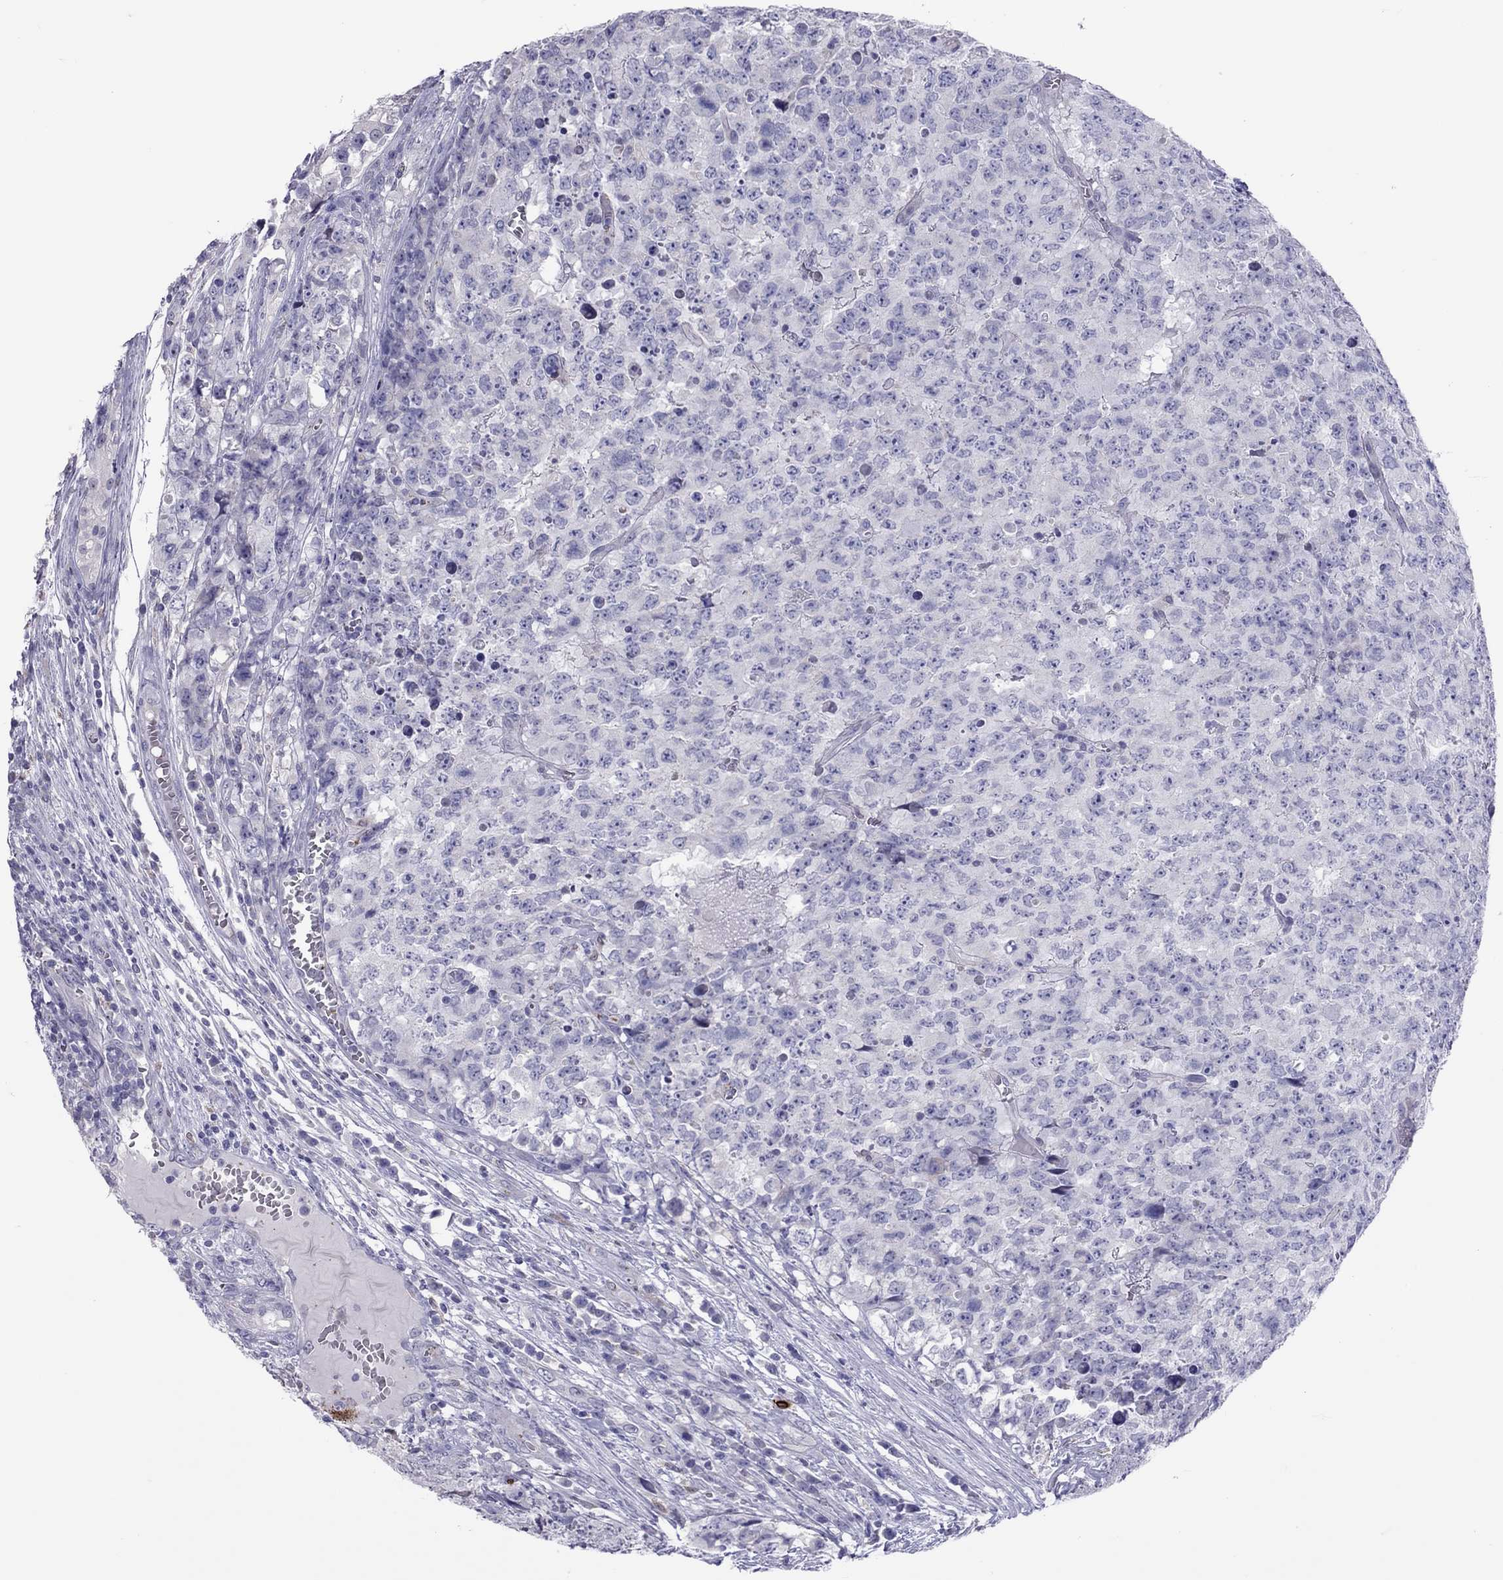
{"staining": {"intensity": "negative", "quantity": "none", "location": "none"}, "tissue": "testis cancer", "cell_type": "Tumor cells", "image_type": "cancer", "snomed": [{"axis": "morphology", "description": "Carcinoma, Embryonal, NOS"}, {"axis": "topography", "description": "Testis"}], "caption": "Human testis cancer stained for a protein using IHC shows no staining in tumor cells.", "gene": "ADORA2A", "patient": {"sex": "male", "age": 23}}